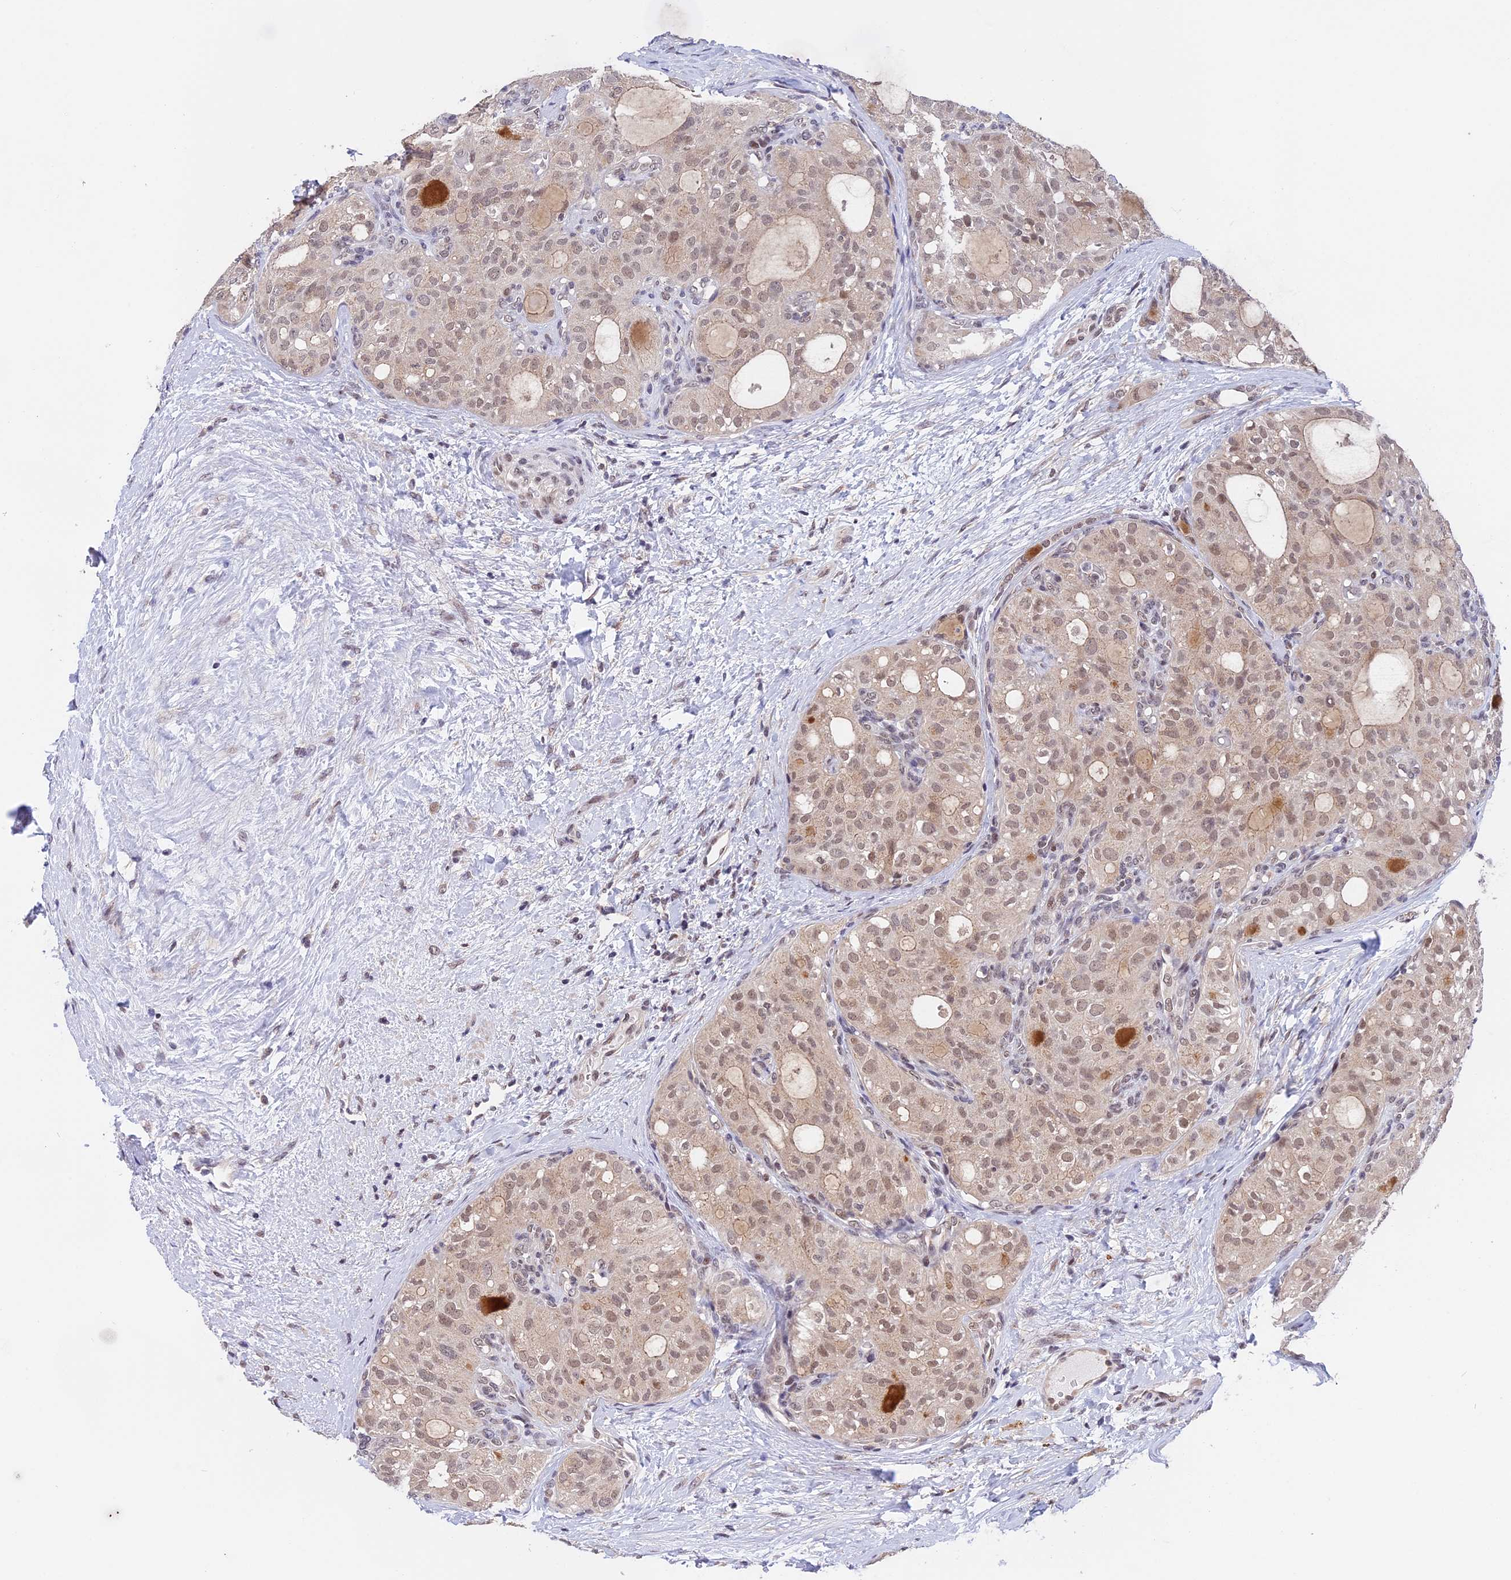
{"staining": {"intensity": "weak", "quantity": "25%-75%", "location": "nuclear"}, "tissue": "thyroid cancer", "cell_type": "Tumor cells", "image_type": "cancer", "snomed": [{"axis": "morphology", "description": "Follicular adenoma carcinoma, NOS"}, {"axis": "topography", "description": "Thyroid gland"}], "caption": "Weak nuclear positivity for a protein is identified in approximately 25%-75% of tumor cells of thyroid cancer using IHC.", "gene": "POLR2C", "patient": {"sex": "male", "age": 75}}